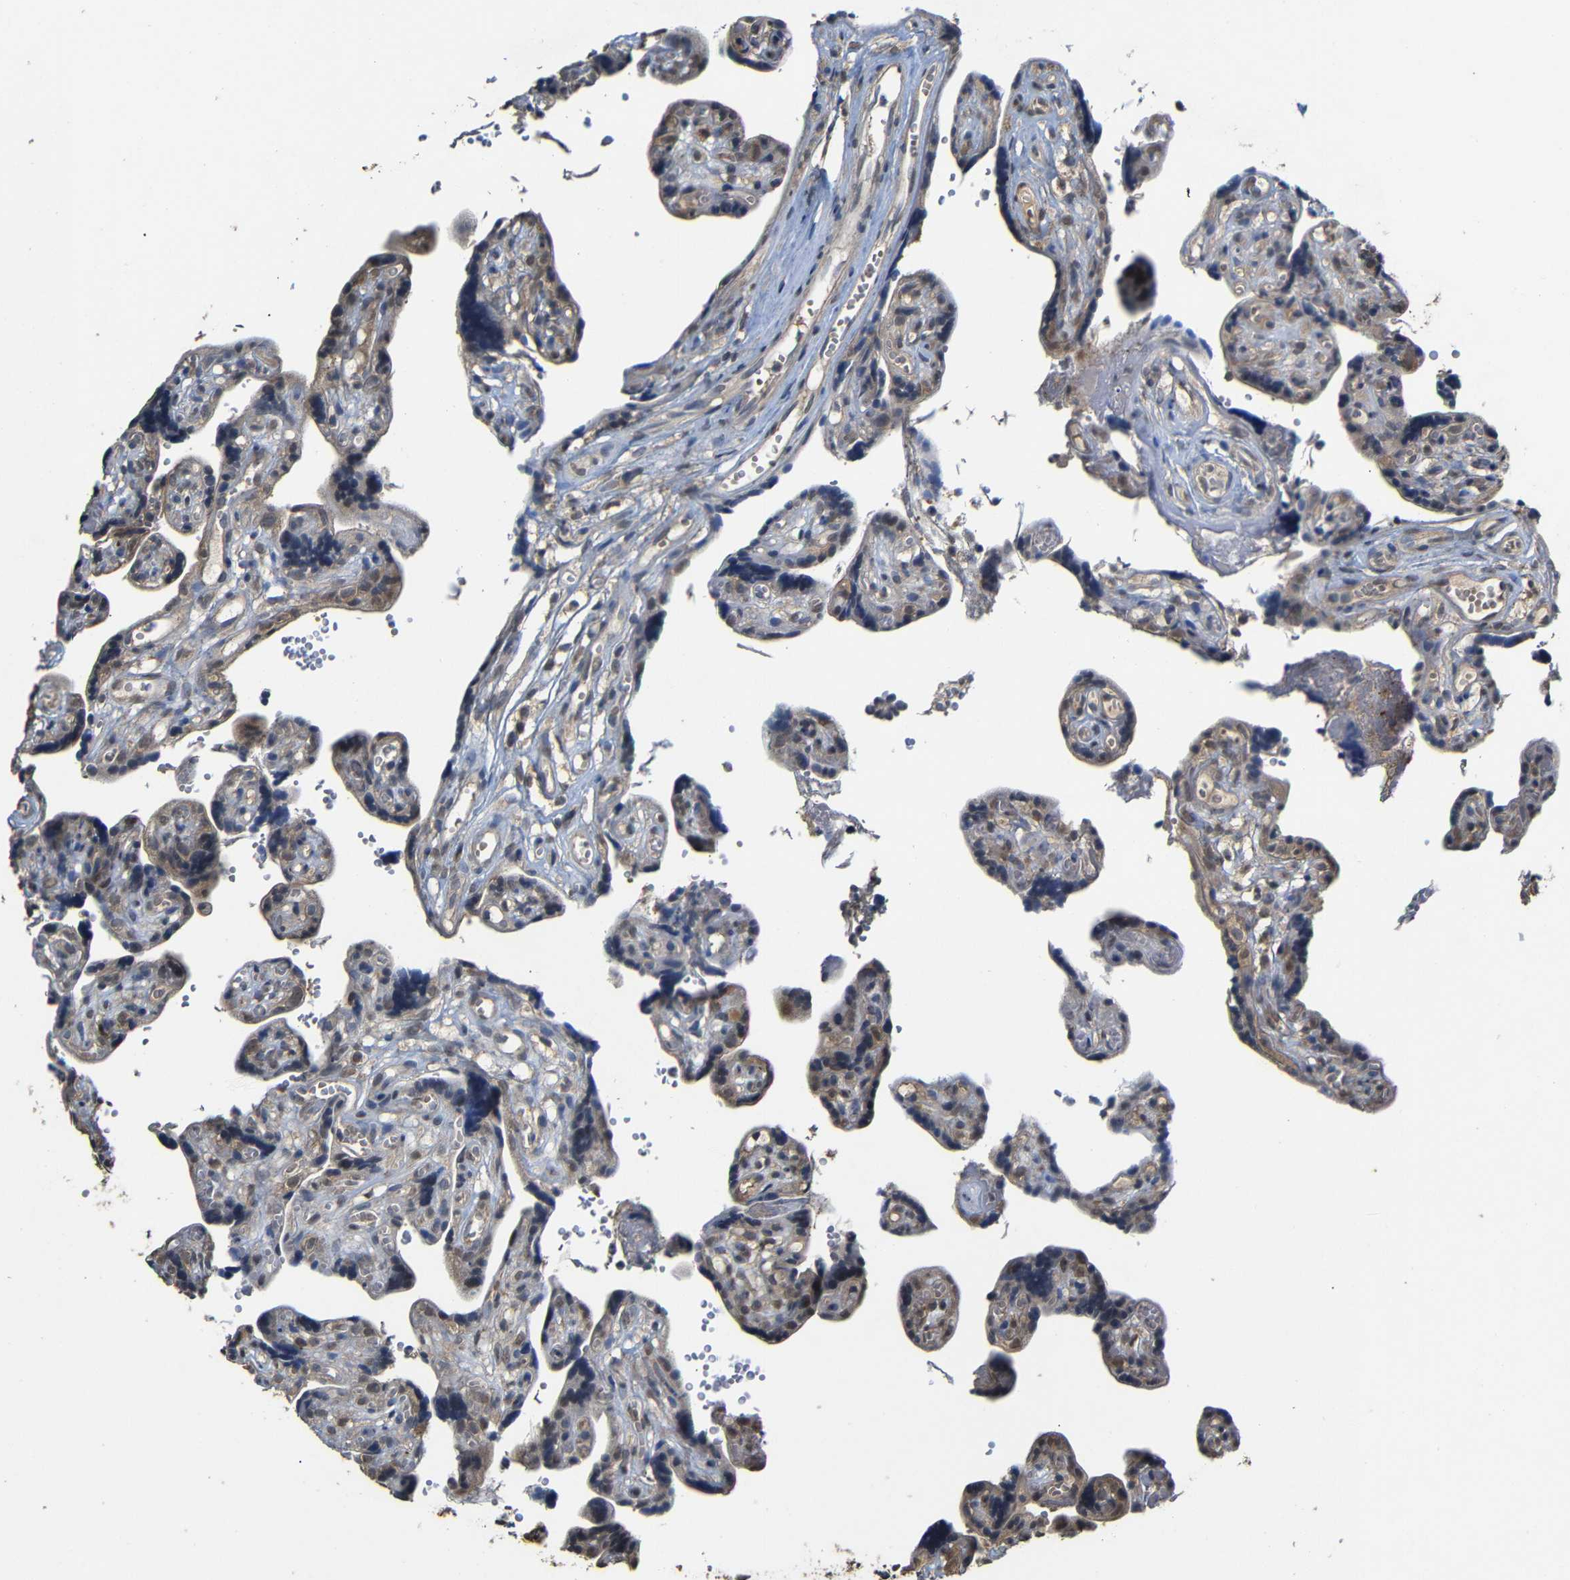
{"staining": {"intensity": "weak", "quantity": ">75%", "location": "cytoplasmic/membranous"}, "tissue": "placenta", "cell_type": "Decidual cells", "image_type": "normal", "snomed": [{"axis": "morphology", "description": "Normal tissue, NOS"}, {"axis": "topography", "description": "Placenta"}], "caption": "Immunohistochemical staining of benign human placenta reveals >75% levels of weak cytoplasmic/membranous protein positivity in about >75% of decidual cells. (IHC, brightfield microscopy, high magnification).", "gene": "ATG12", "patient": {"sex": "female", "age": 30}}